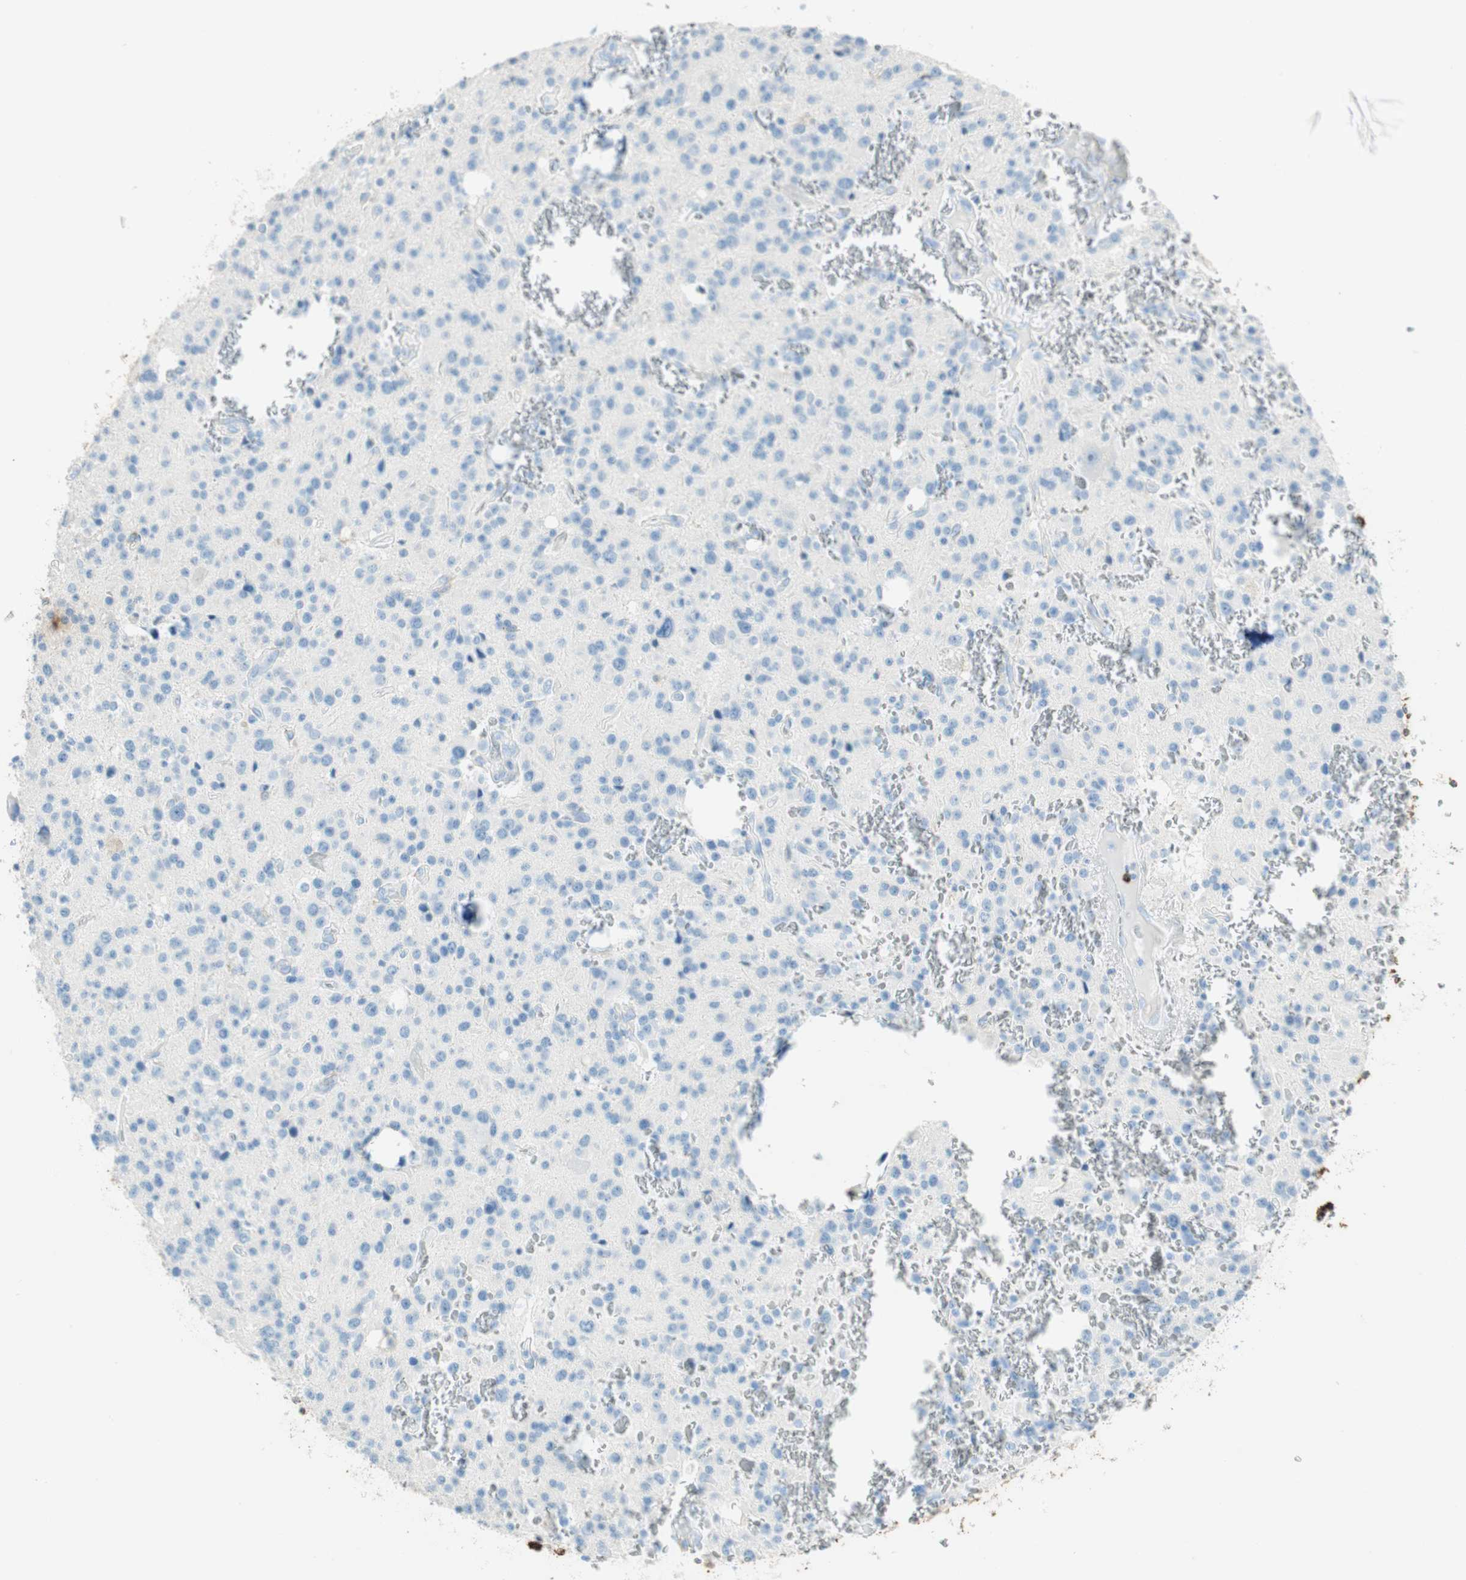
{"staining": {"intensity": "negative", "quantity": "none", "location": "none"}, "tissue": "glioma", "cell_type": "Tumor cells", "image_type": "cancer", "snomed": [{"axis": "morphology", "description": "Glioma, malignant, Low grade"}, {"axis": "topography", "description": "Brain"}], "caption": "The histopathology image reveals no staining of tumor cells in low-grade glioma (malignant). (Stains: DAB immunohistochemistry (IHC) with hematoxylin counter stain, Microscopy: brightfield microscopy at high magnification).", "gene": "TNFRSF13C", "patient": {"sex": "male", "age": 58}}